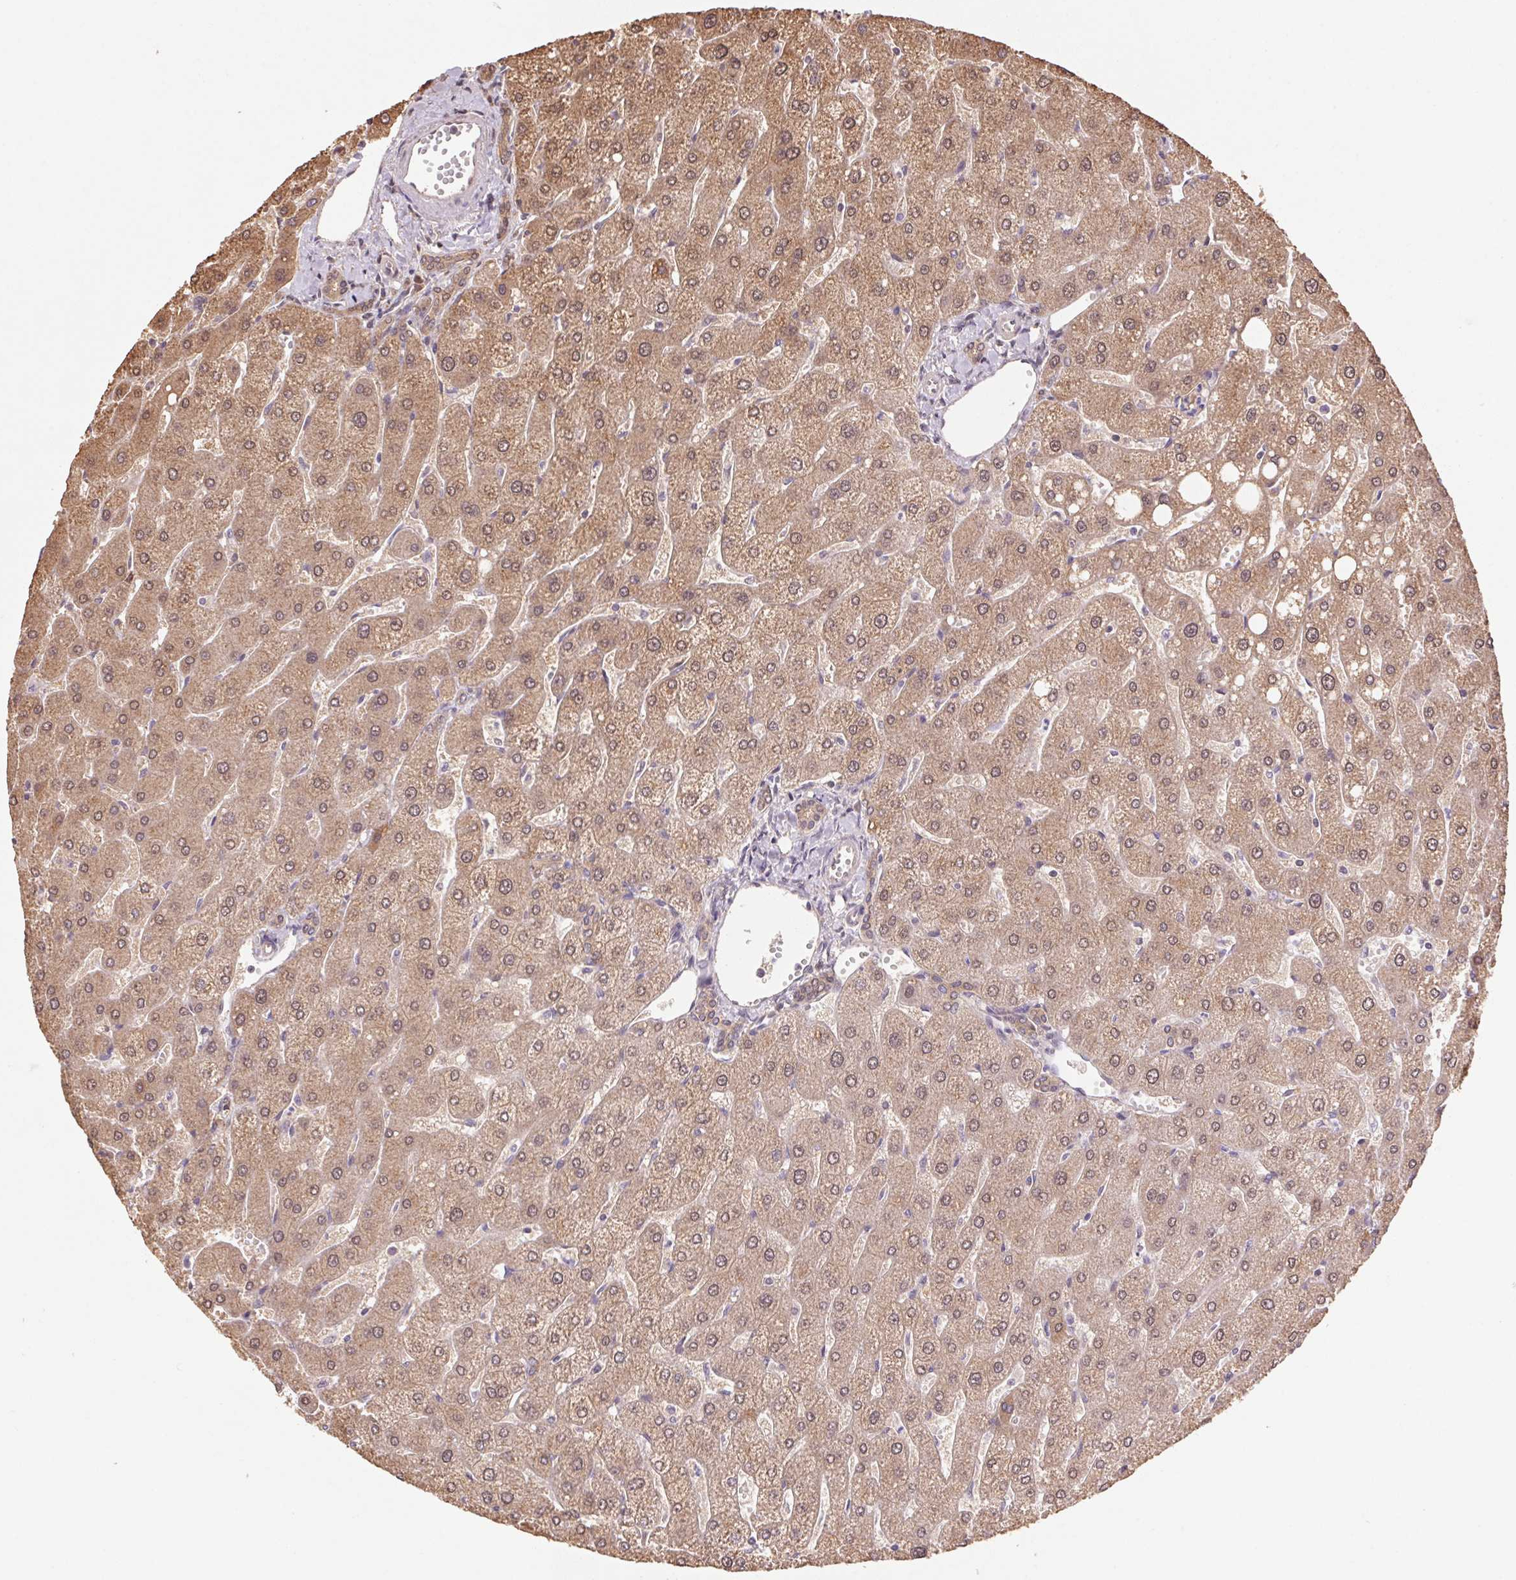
{"staining": {"intensity": "moderate", "quantity": "25%-75%", "location": "cytoplasmic/membranous,nuclear"}, "tissue": "liver", "cell_type": "Cholangiocytes", "image_type": "normal", "snomed": [{"axis": "morphology", "description": "Normal tissue, NOS"}, {"axis": "topography", "description": "Liver"}], "caption": "Moderate cytoplasmic/membranous,nuclear positivity for a protein is present in approximately 25%-75% of cholangiocytes of benign liver using immunohistochemistry (IHC).", "gene": "CUTA", "patient": {"sex": "male", "age": 67}}